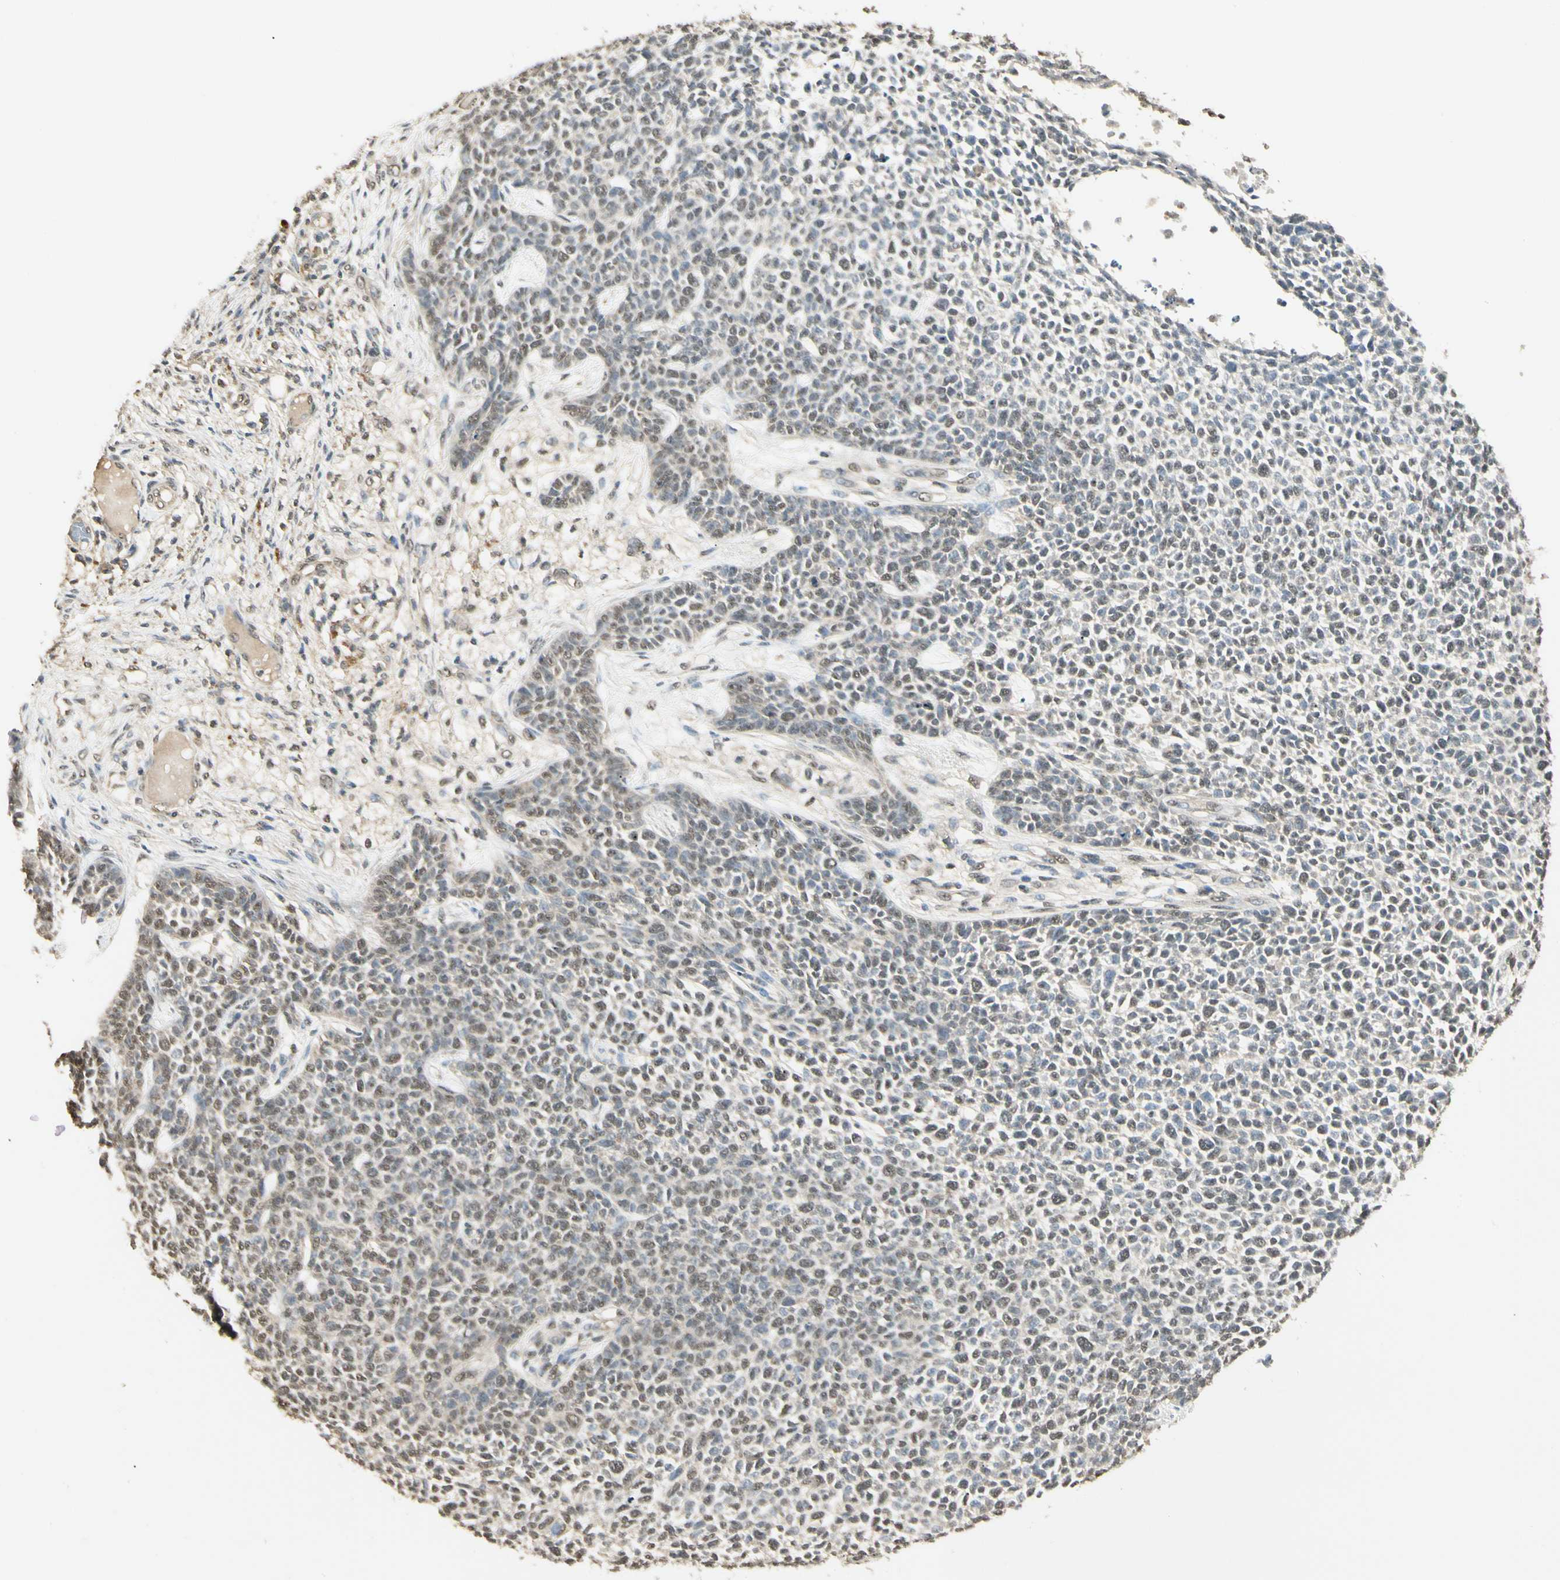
{"staining": {"intensity": "weak", "quantity": ">75%", "location": "nuclear"}, "tissue": "skin cancer", "cell_type": "Tumor cells", "image_type": "cancer", "snomed": [{"axis": "morphology", "description": "Basal cell carcinoma"}, {"axis": "topography", "description": "Skin"}], "caption": "Skin cancer (basal cell carcinoma) stained for a protein (brown) exhibits weak nuclear positive expression in approximately >75% of tumor cells.", "gene": "SGCA", "patient": {"sex": "female", "age": 84}}